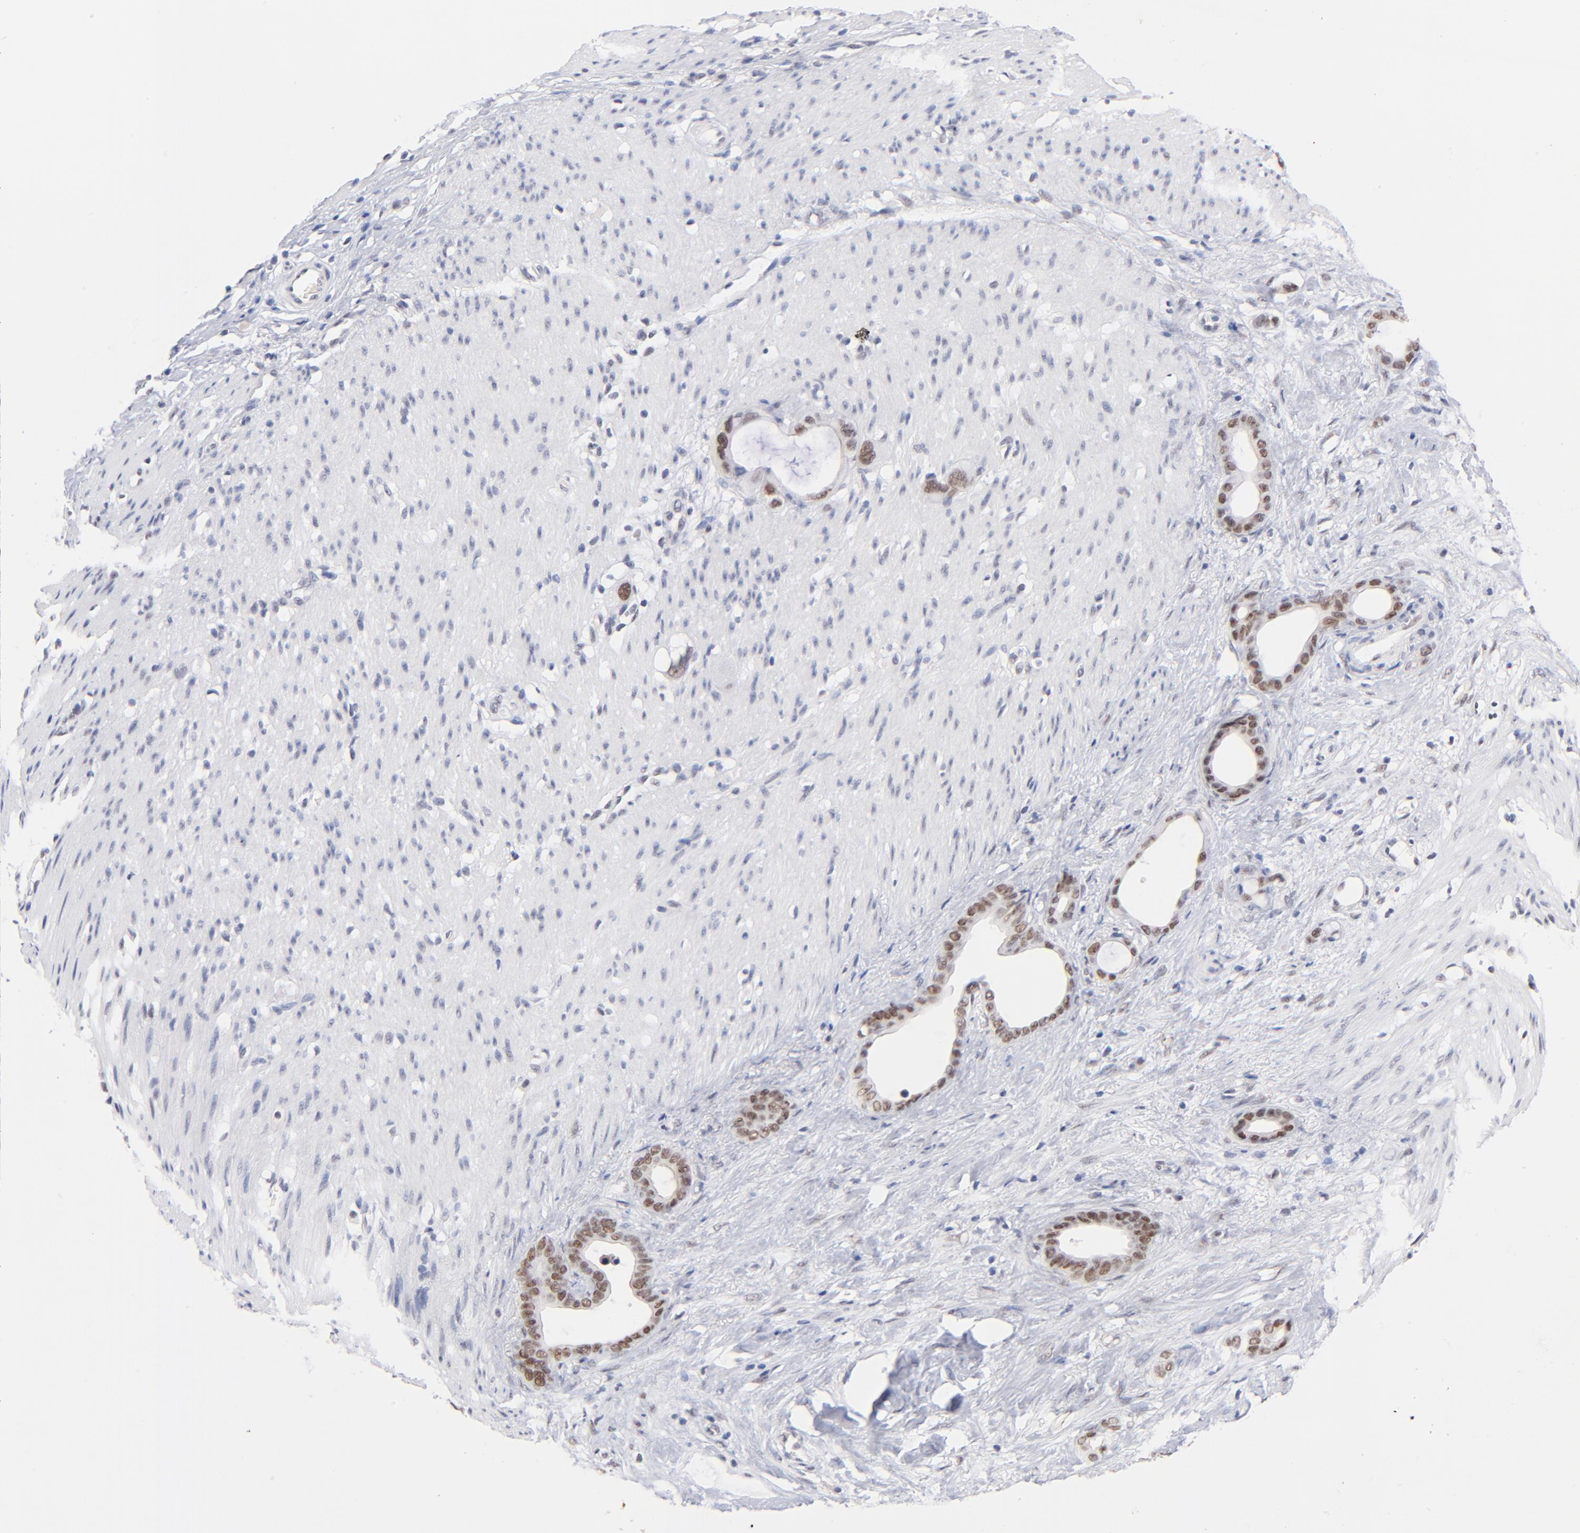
{"staining": {"intensity": "moderate", "quantity": ">75%", "location": "nuclear"}, "tissue": "stomach cancer", "cell_type": "Tumor cells", "image_type": "cancer", "snomed": [{"axis": "morphology", "description": "Adenocarcinoma, NOS"}, {"axis": "topography", "description": "Stomach"}], "caption": "Brown immunohistochemical staining in human stomach cancer (adenocarcinoma) displays moderate nuclear positivity in approximately >75% of tumor cells.", "gene": "ZNF74", "patient": {"sex": "female", "age": 75}}